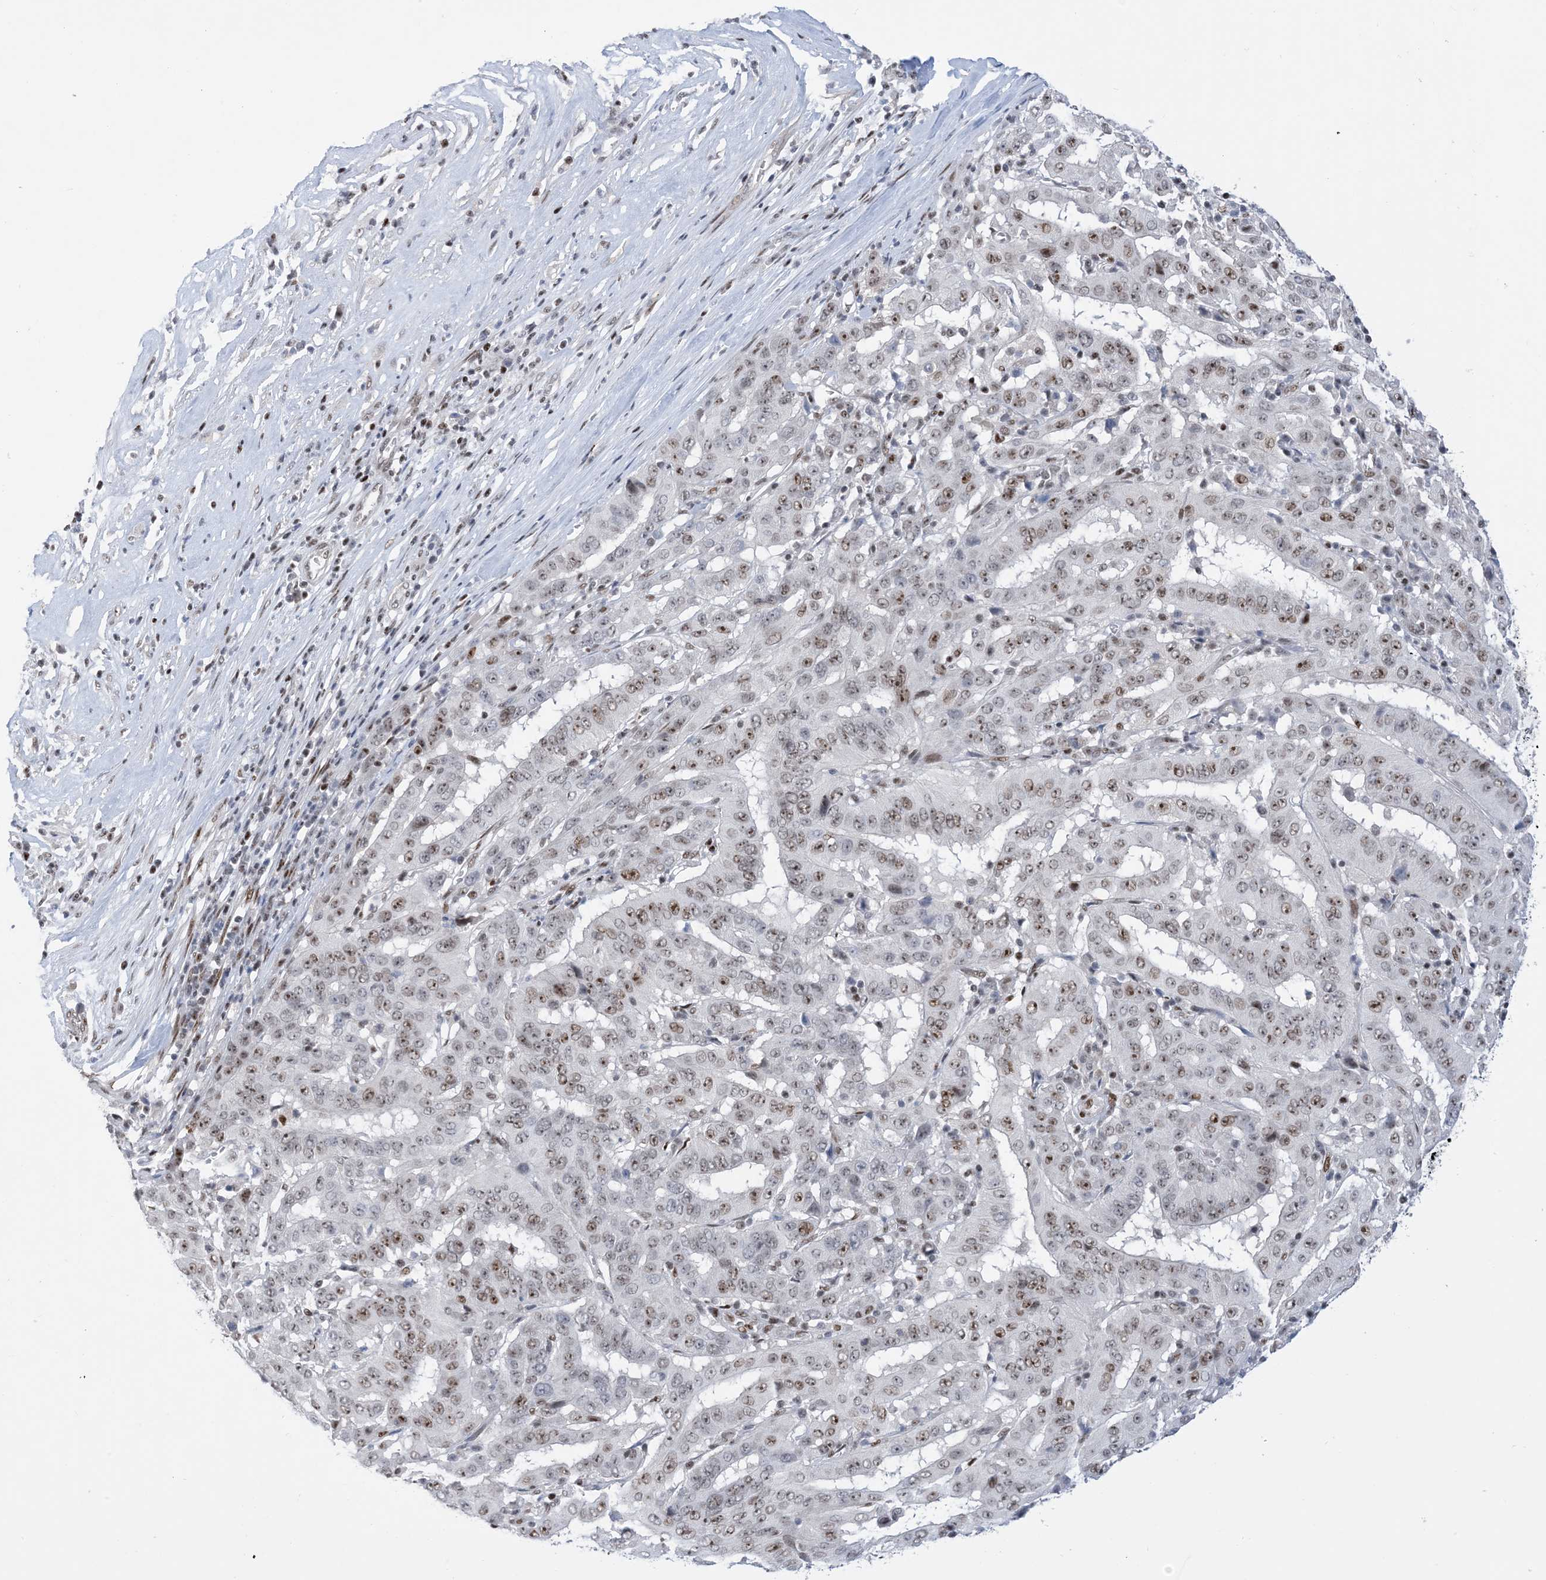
{"staining": {"intensity": "moderate", "quantity": ">75%", "location": "nuclear"}, "tissue": "pancreatic cancer", "cell_type": "Tumor cells", "image_type": "cancer", "snomed": [{"axis": "morphology", "description": "Adenocarcinoma, NOS"}, {"axis": "topography", "description": "Pancreas"}], "caption": "A histopathology image showing moderate nuclear positivity in approximately >75% of tumor cells in pancreatic cancer (adenocarcinoma), as visualized by brown immunohistochemical staining.", "gene": "TSPYL1", "patient": {"sex": "male", "age": 63}}